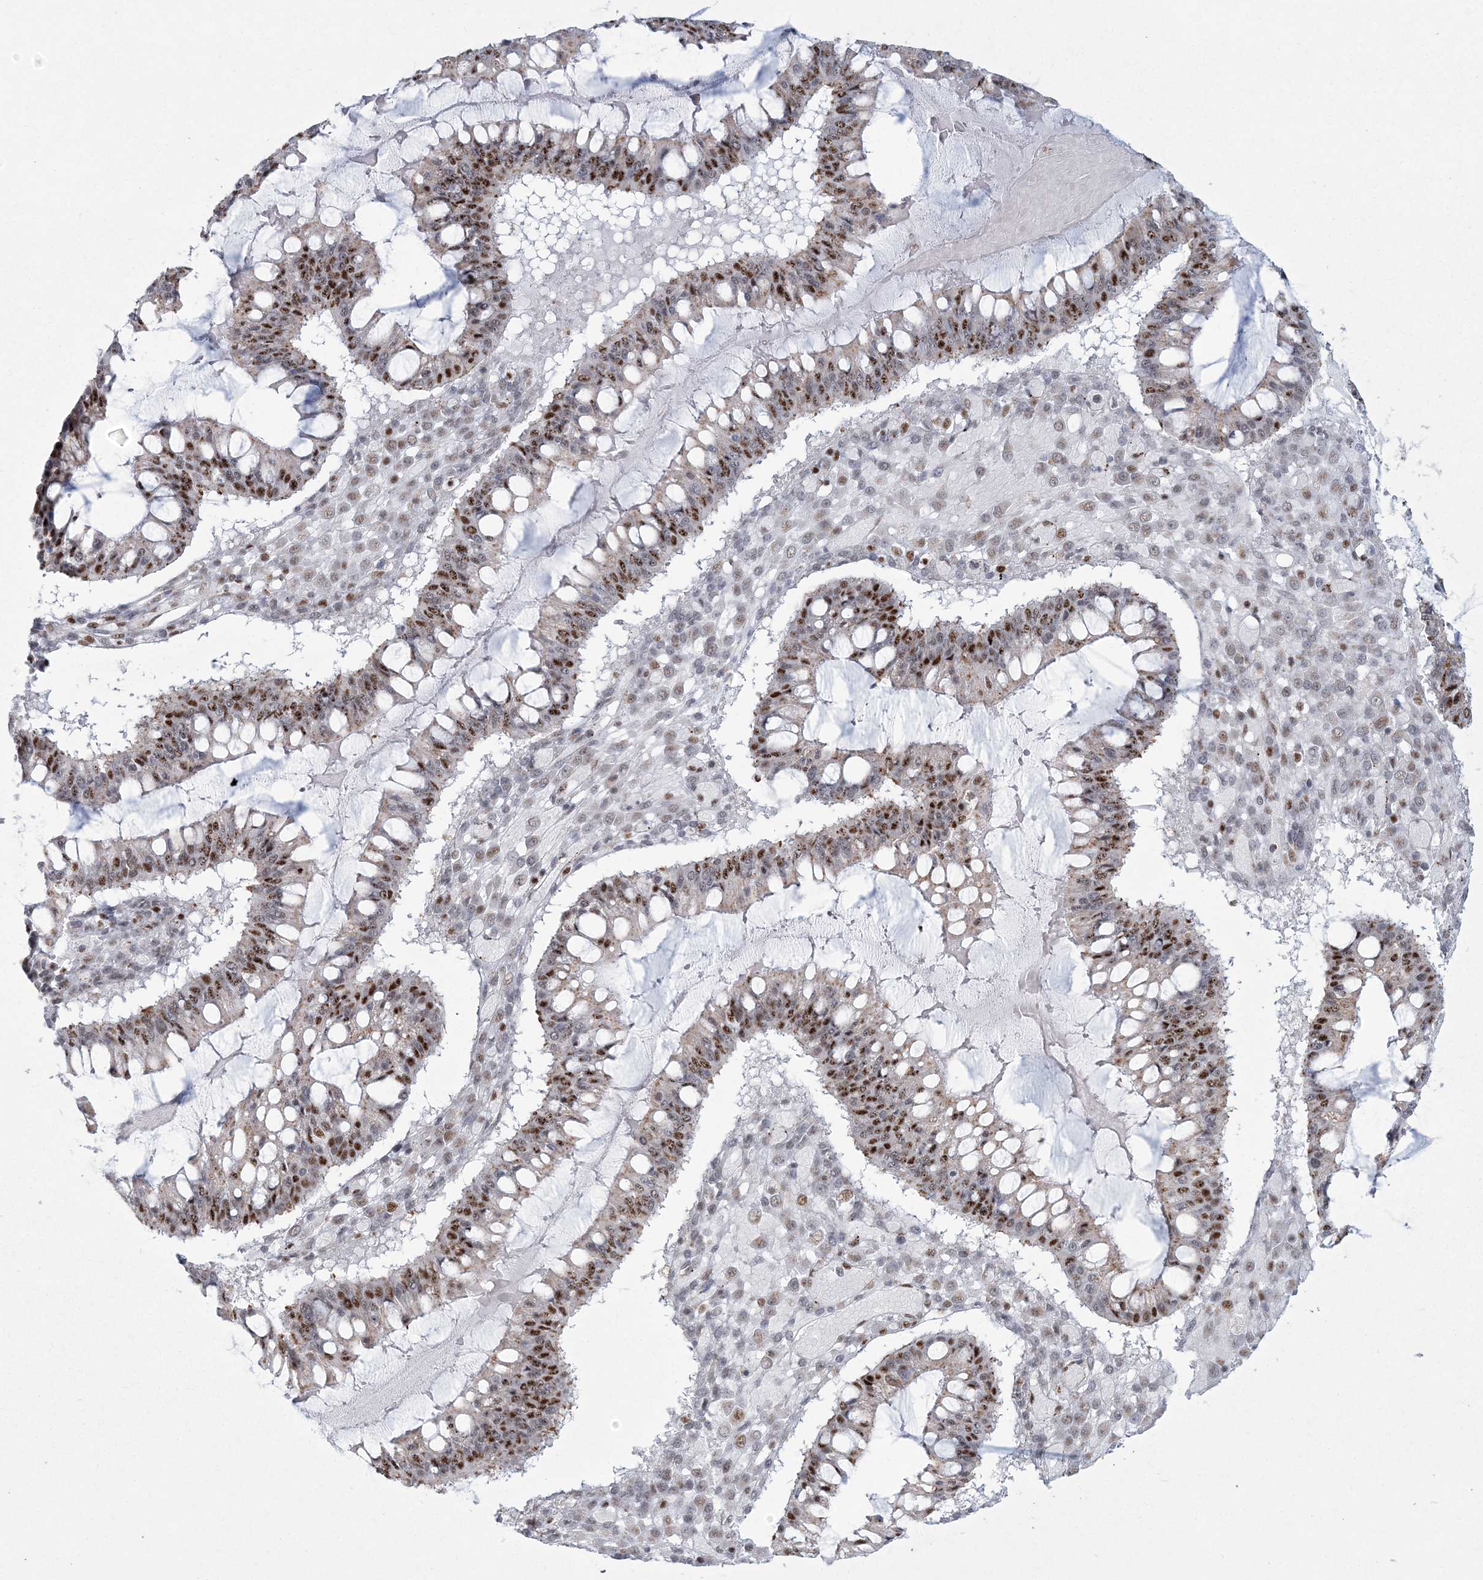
{"staining": {"intensity": "moderate", "quantity": ">75%", "location": "nuclear"}, "tissue": "ovarian cancer", "cell_type": "Tumor cells", "image_type": "cancer", "snomed": [{"axis": "morphology", "description": "Cystadenocarcinoma, mucinous, NOS"}, {"axis": "topography", "description": "Ovary"}], "caption": "A high-resolution image shows IHC staining of ovarian cancer (mucinous cystadenocarcinoma), which shows moderate nuclear staining in approximately >75% of tumor cells.", "gene": "RBM17", "patient": {"sex": "female", "age": 73}}